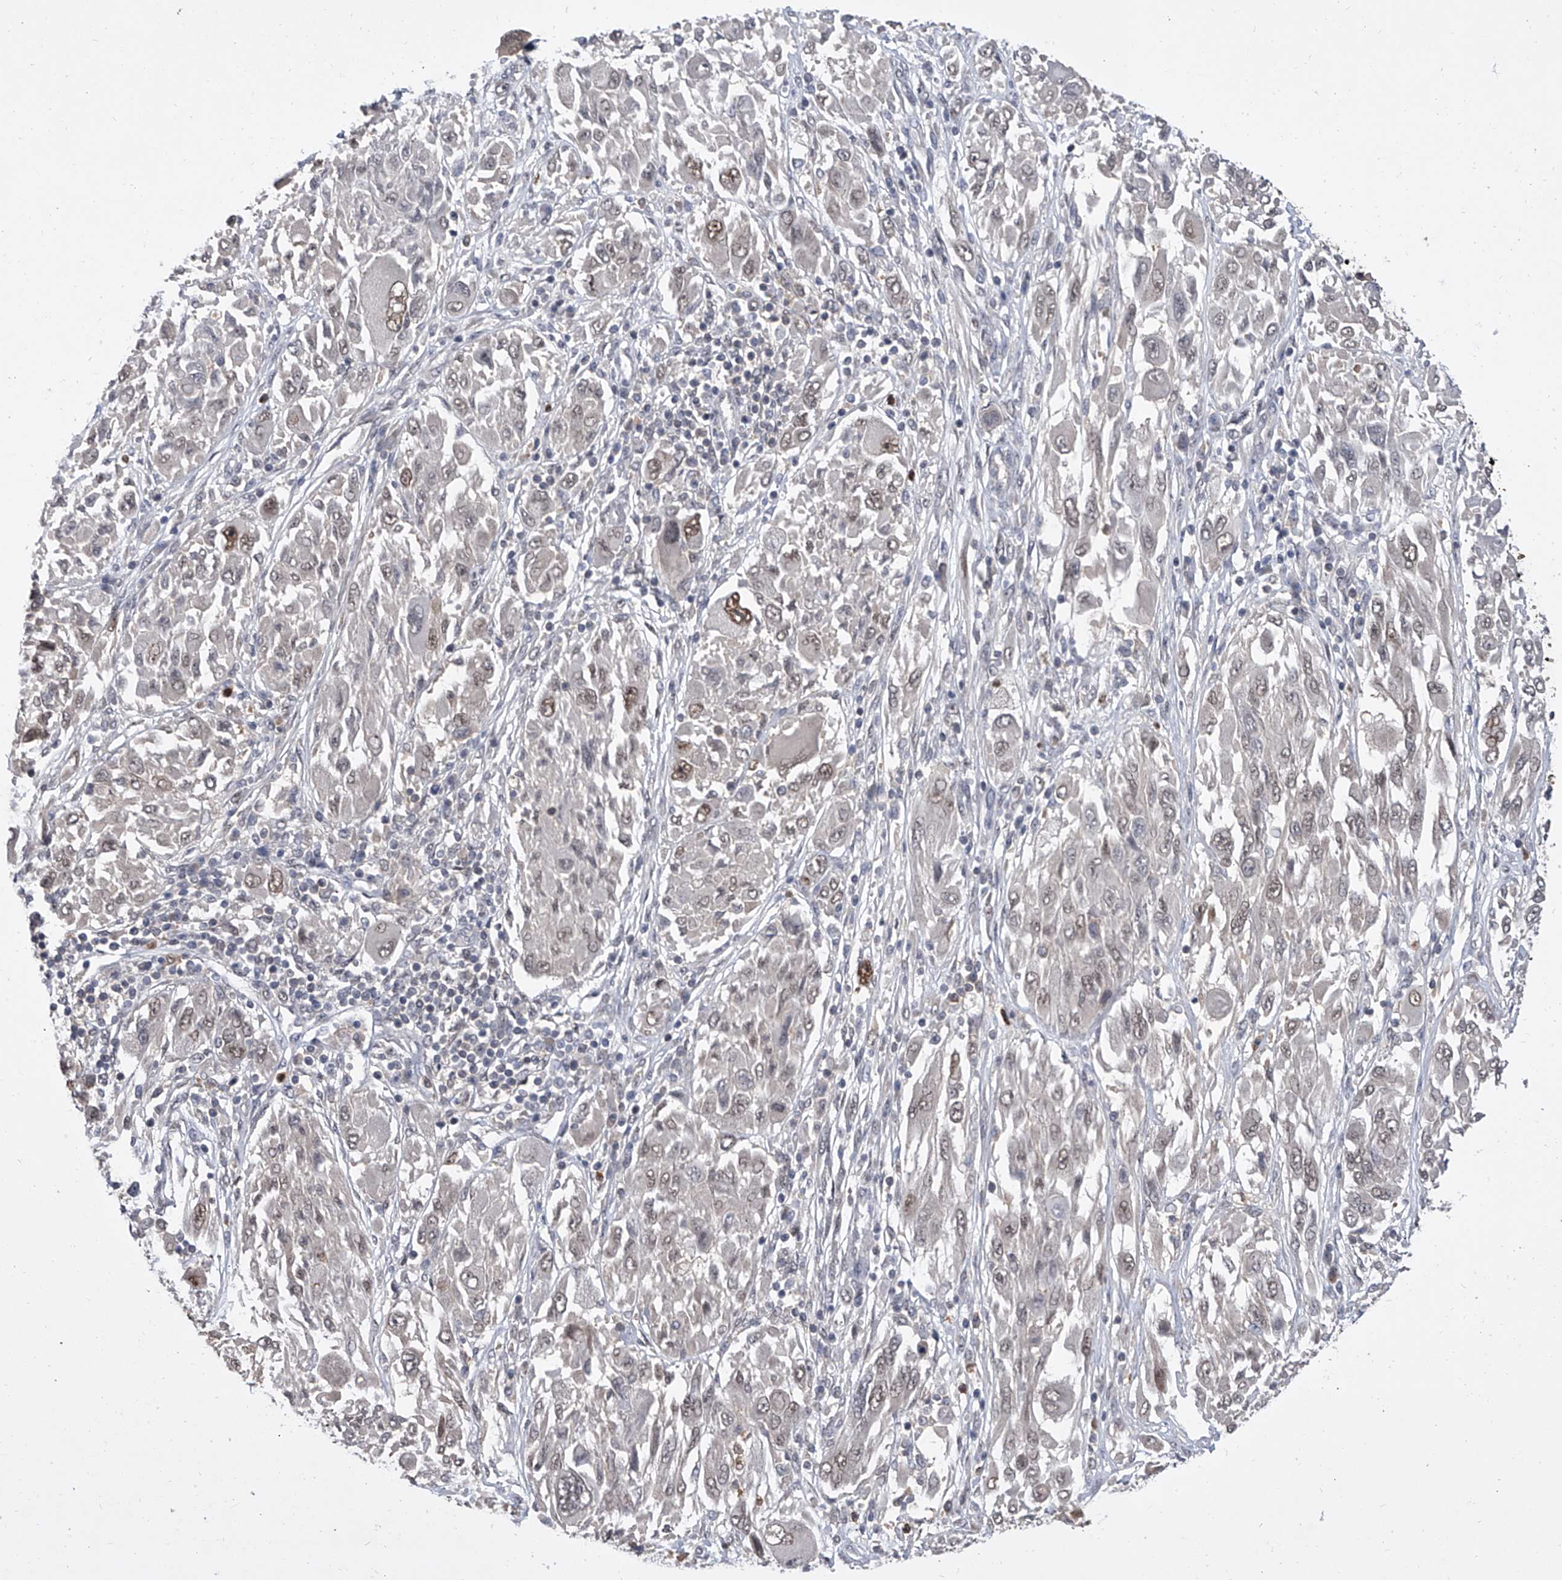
{"staining": {"intensity": "moderate", "quantity": "<25%", "location": "nuclear"}, "tissue": "melanoma", "cell_type": "Tumor cells", "image_type": "cancer", "snomed": [{"axis": "morphology", "description": "Malignant melanoma, NOS"}, {"axis": "topography", "description": "Skin"}], "caption": "High-power microscopy captured an immunohistochemistry (IHC) image of malignant melanoma, revealing moderate nuclear positivity in approximately <25% of tumor cells. Using DAB (3,3'-diaminobenzidine) (brown) and hematoxylin (blue) stains, captured at high magnification using brightfield microscopy.", "gene": "BHLHE23", "patient": {"sex": "female", "age": 91}}